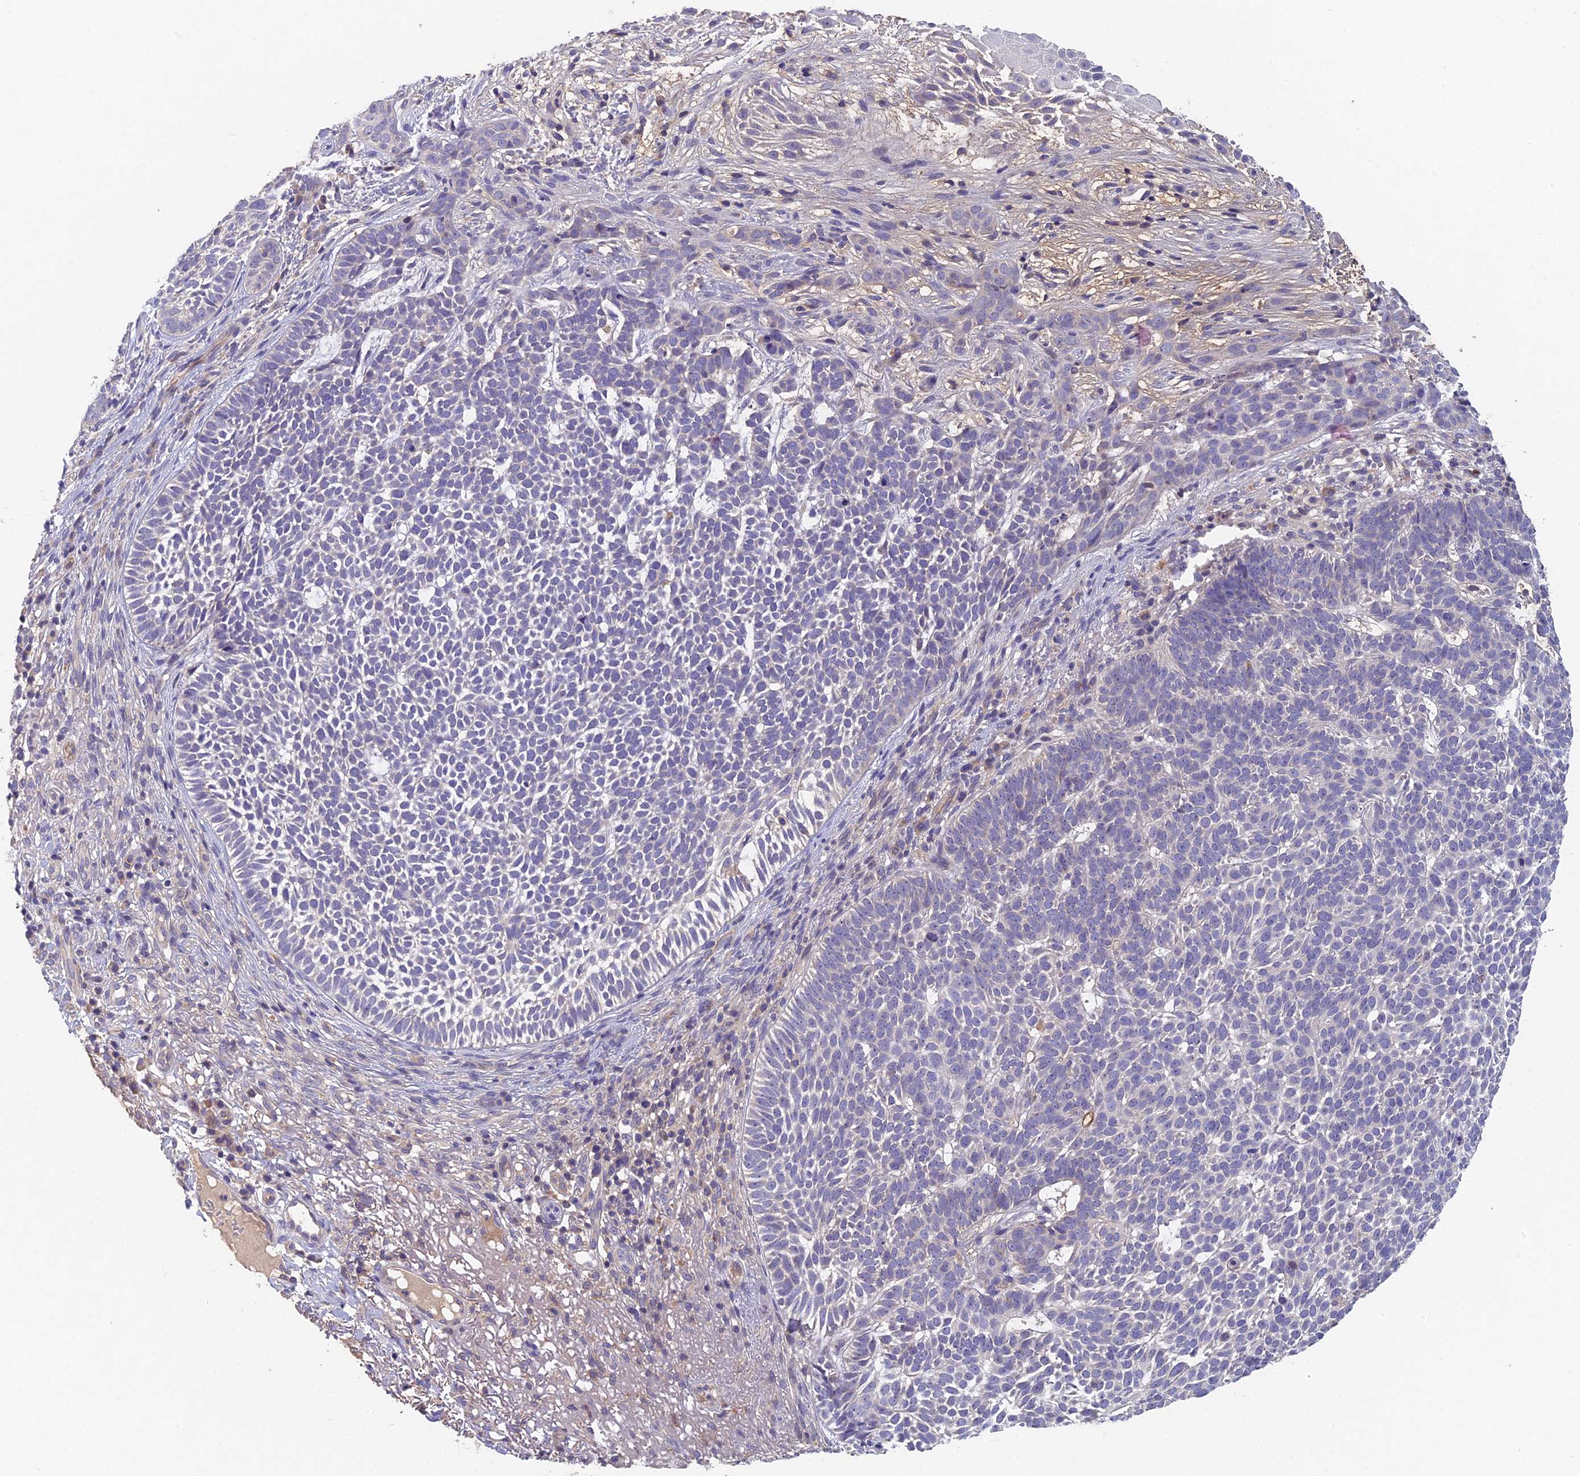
{"staining": {"intensity": "negative", "quantity": "none", "location": "none"}, "tissue": "skin cancer", "cell_type": "Tumor cells", "image_type": "cancer", "snomed": [{"axis": "morphology", "description": "Basal cell carcinoma"}, {"axis": "topography", "description": "Skin"}], "caption": "This is an immunohistochemistry histopathology image of skin cancer (basal cell carcinoma). There is no staining in tumor cells.", "gene": "ADAMTS13", "patient": {"sex": "female", "age": 78}}